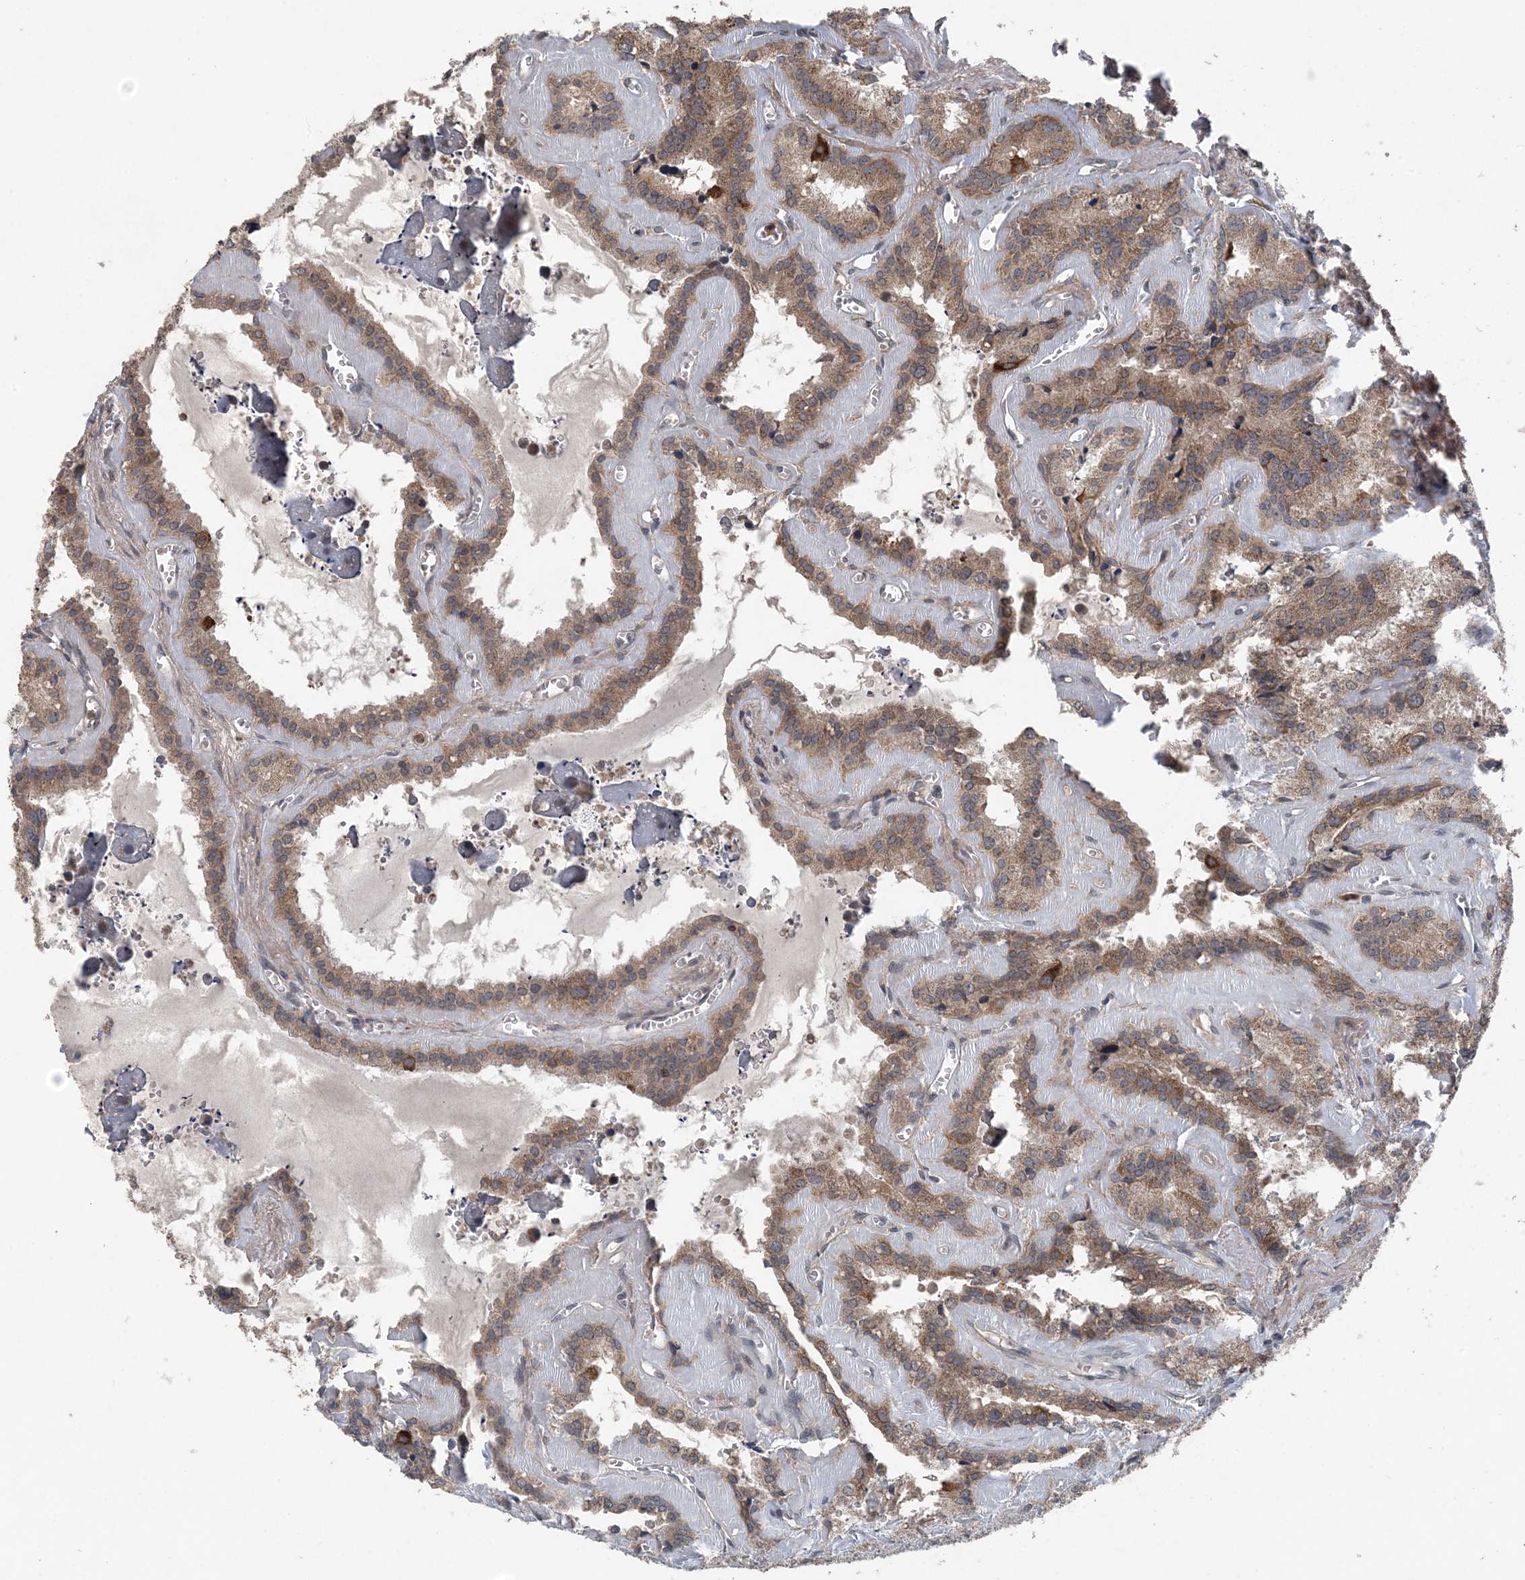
{"staining": {"intensity": "moderate", "quantity": ">75%", "location": "cytoplasmic/membranous"}, "tissue": "seminal vesicle", "cell_type": "Glandular cells", "image_type": "normal", "snomed": [{"axis": "morphology", "description": "Normal tissue, NOS"}, {"axis": "topography", "description": "Prostate"}, {"axis": "topography", "description": "Seminal veicle"}], "caption": "Seminal vesicle stained with immunohistochemistry (IHC) demonstrates moderate cytoplasmic/membranous positivity in approximately >75% of glandular cells.", "gene": "MYO9B", "patient": {"sex": "male", "age": 59}}